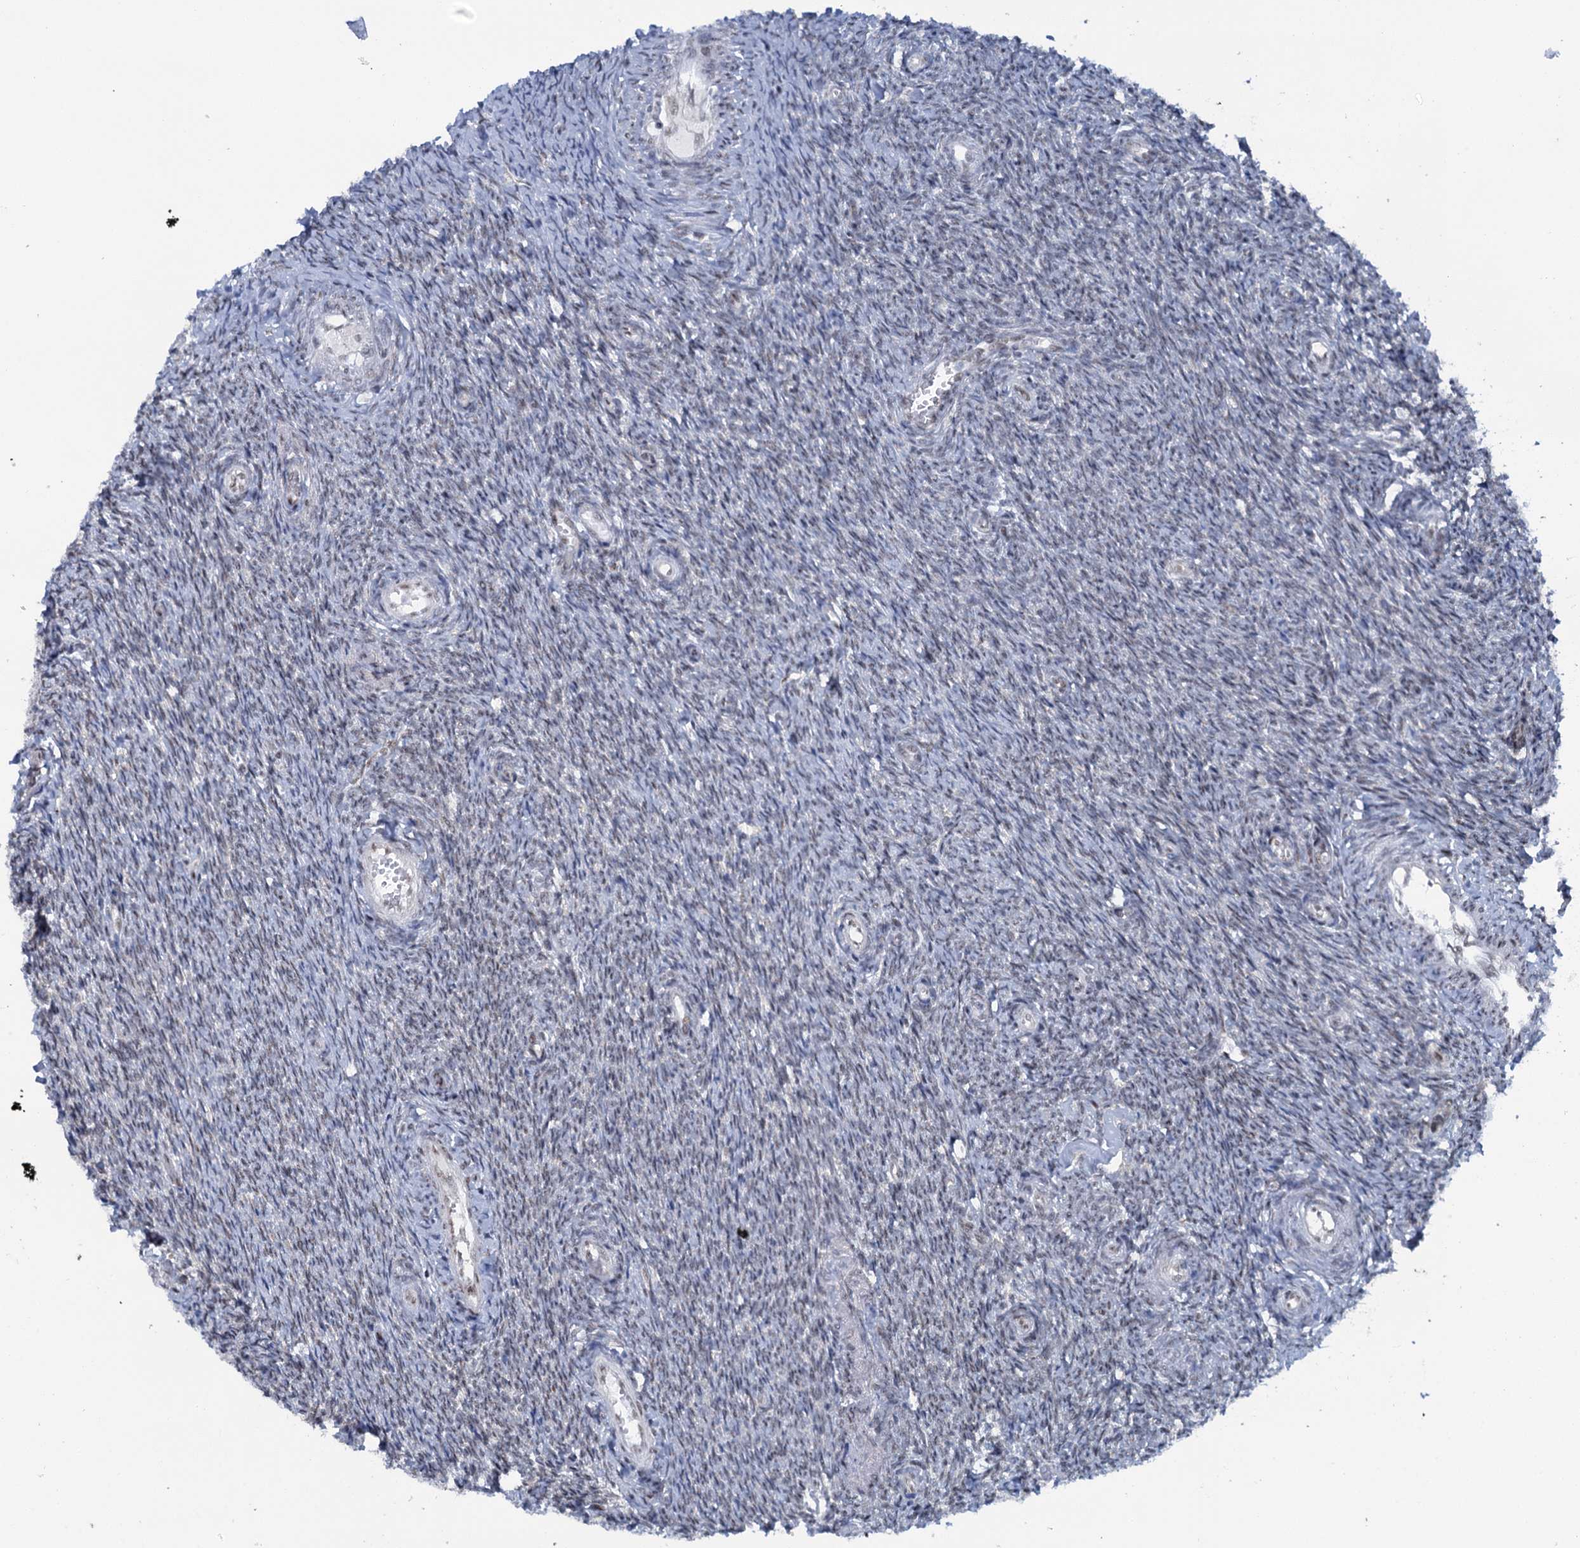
{"staining": {"intensity": "negative", "quantity": "none", "location": "none"}, "tissue": "ovary", "cell_type": "Ovarian stroma cells", "image_type": "normal", "snomed": [{"axis": "morphology", "description": "Normal tissue, NOS"}, {"axis": "topography", "description": "Ovary"}], "caption": "DAB immunohistochemical staining of benign ovary exhibits no significant positivity in ovarian stroma cells. (DAB immunohistochemistry (IHC) visualized using brightfield microscopy, high magnification).", "gene": "SREK1", "patient": {"sex": "female", "age": 44}}